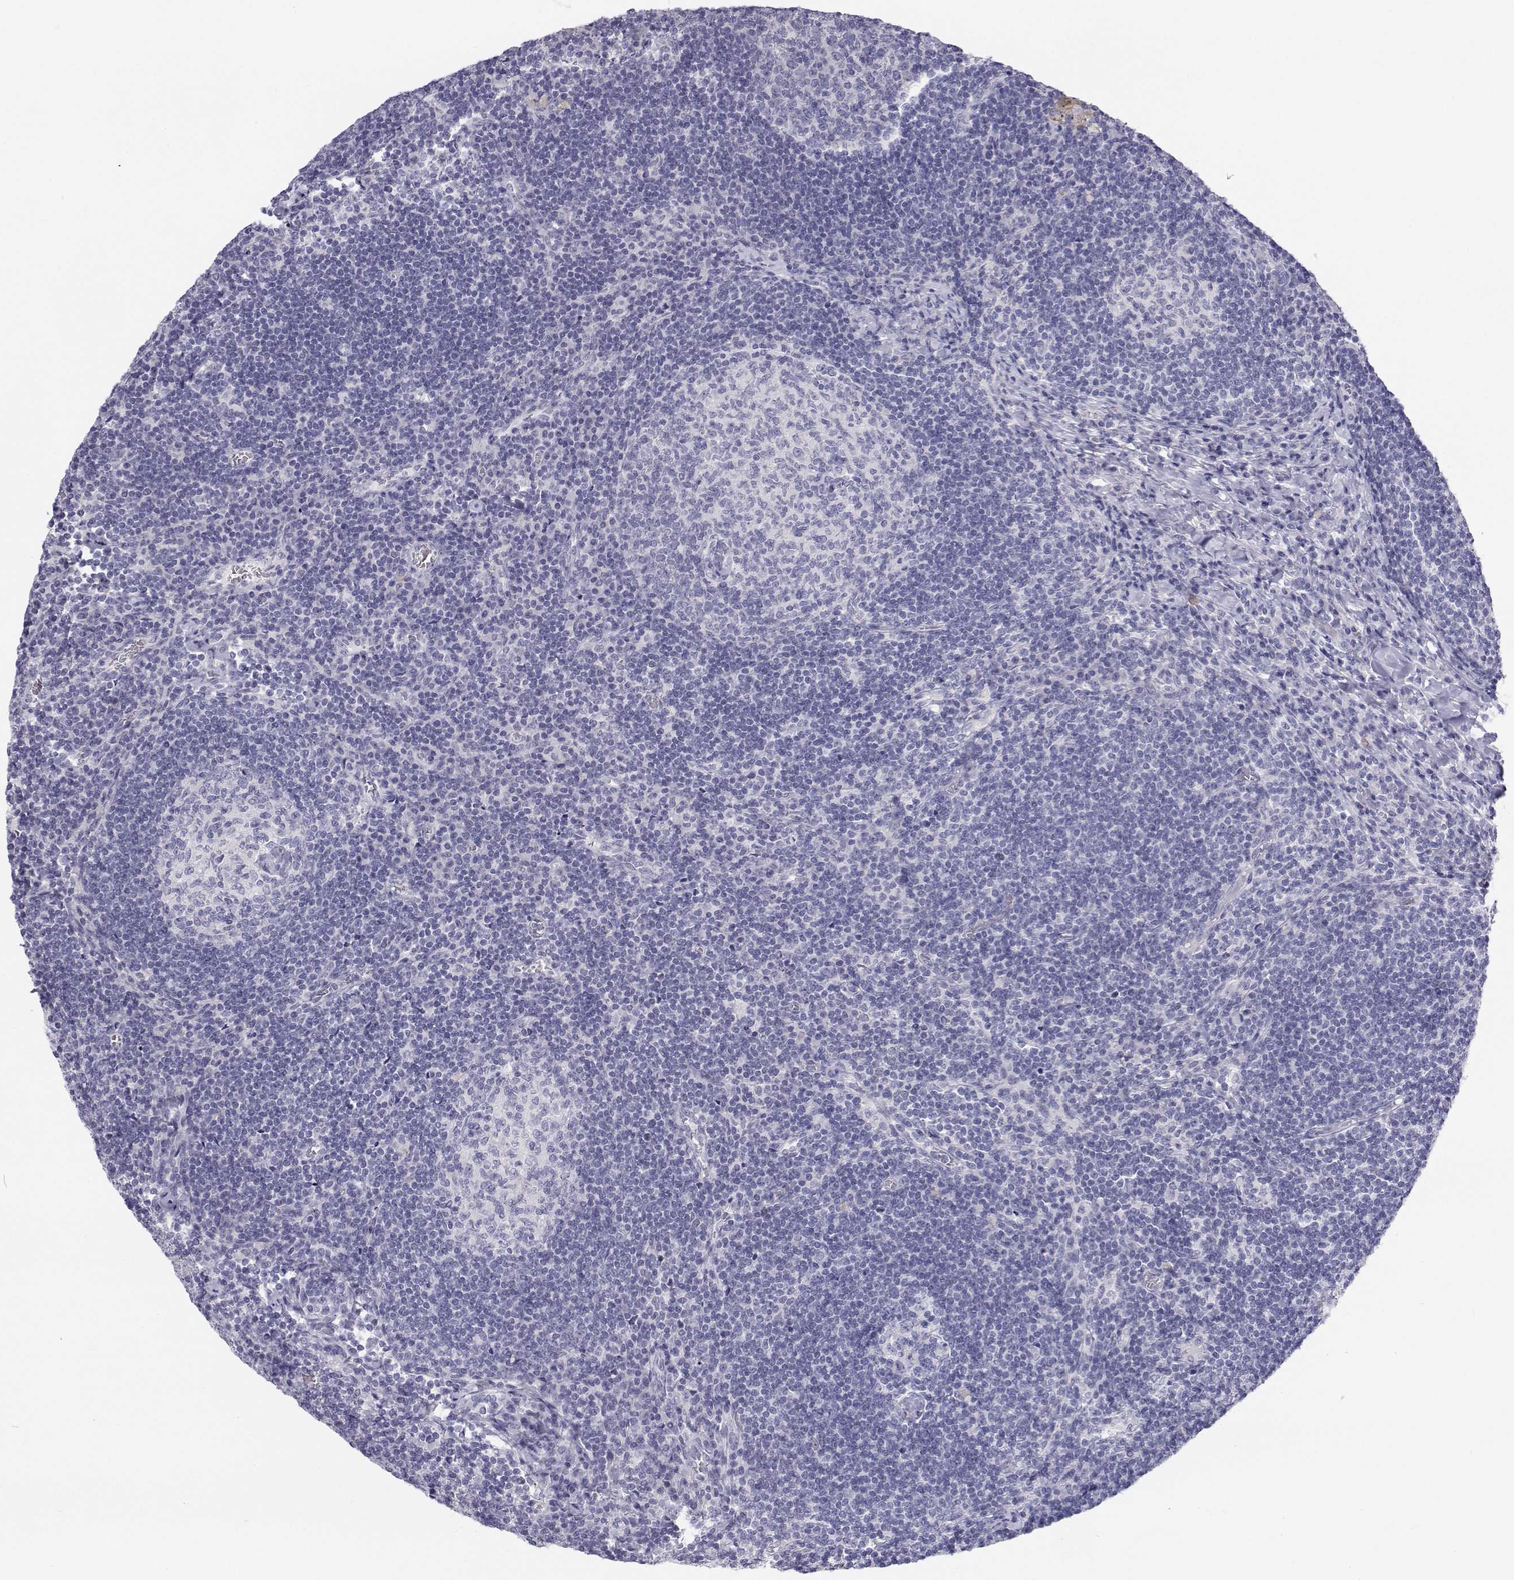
{"staining": {"intensity": "negative", "quantity": "none", "location": "none"}, "tissue": "lymph node", "cell_type": "Germinal center cells", "image_type": "normal", "snomed": [{"axis": "morphology", "description": "Normal tissue, NOS"}, {"axis": "topography", "description": "Lymph node"}], "caption": "DAB immunohistochemical staining of unremarkable lymph node reveals no significant expression in germinal center cells. Nuclei are stained in blue.", "gene": "TTN", "patient": {"sex": "male", "age": 67}}